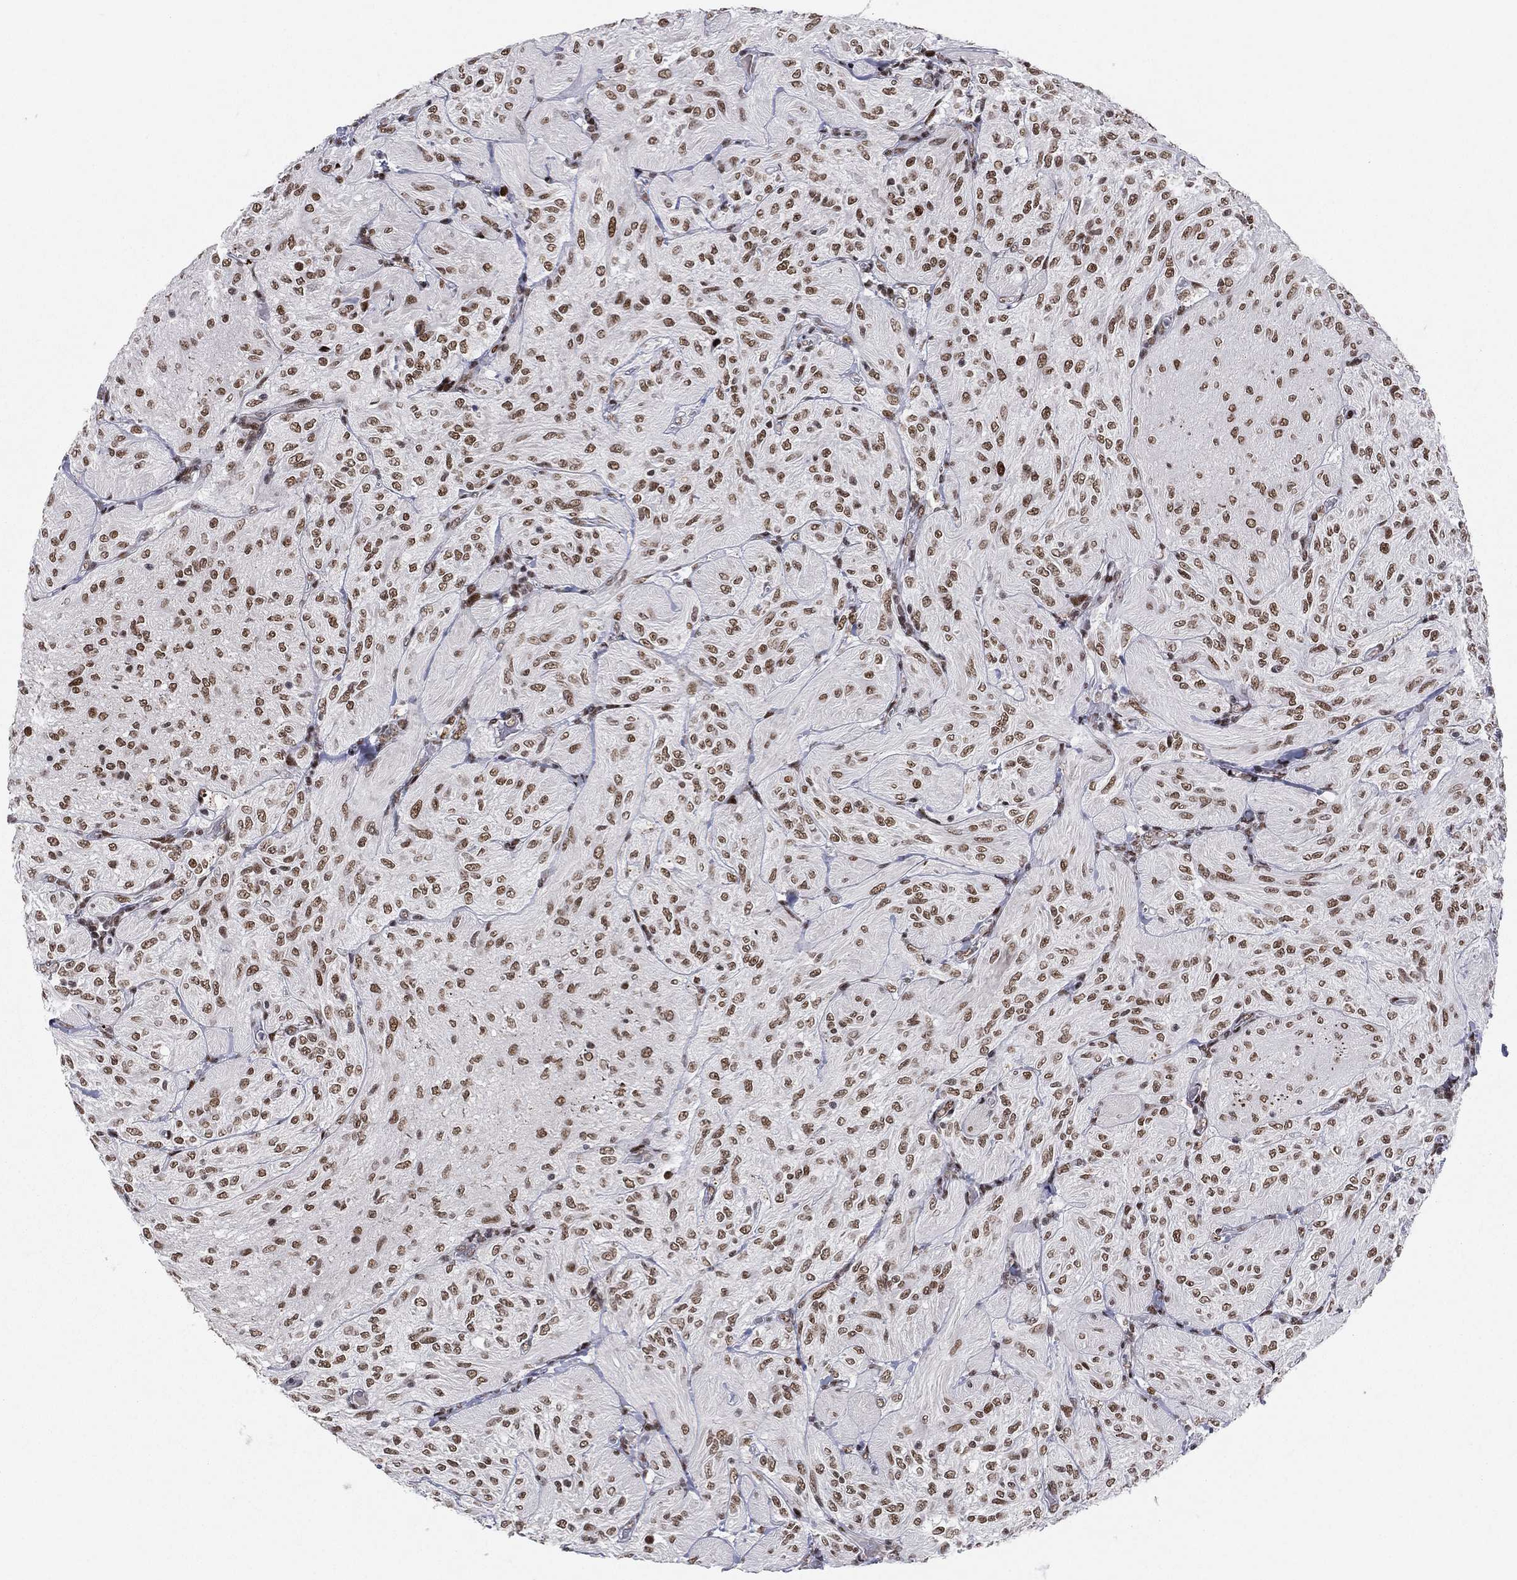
{"staining": {"intensity": "moderate", "quantity": ">75%", "location": "nuclear"}, "tissue": "glioma", "cell_type": "Tumor cells", "image_type": "cancer", "snomed": [{"axis": "morphology", "description": "Glioma, malignant, Low grade"}, {"axis": "topography", "description": "Brain"}], "caption": "Glioma stained for a protein (brown) exhibits moderate nuclear positive positivity in about >75% of tumor cells.", "gene": "RTF1", "patient": {"sex": "male", "age": 3}}